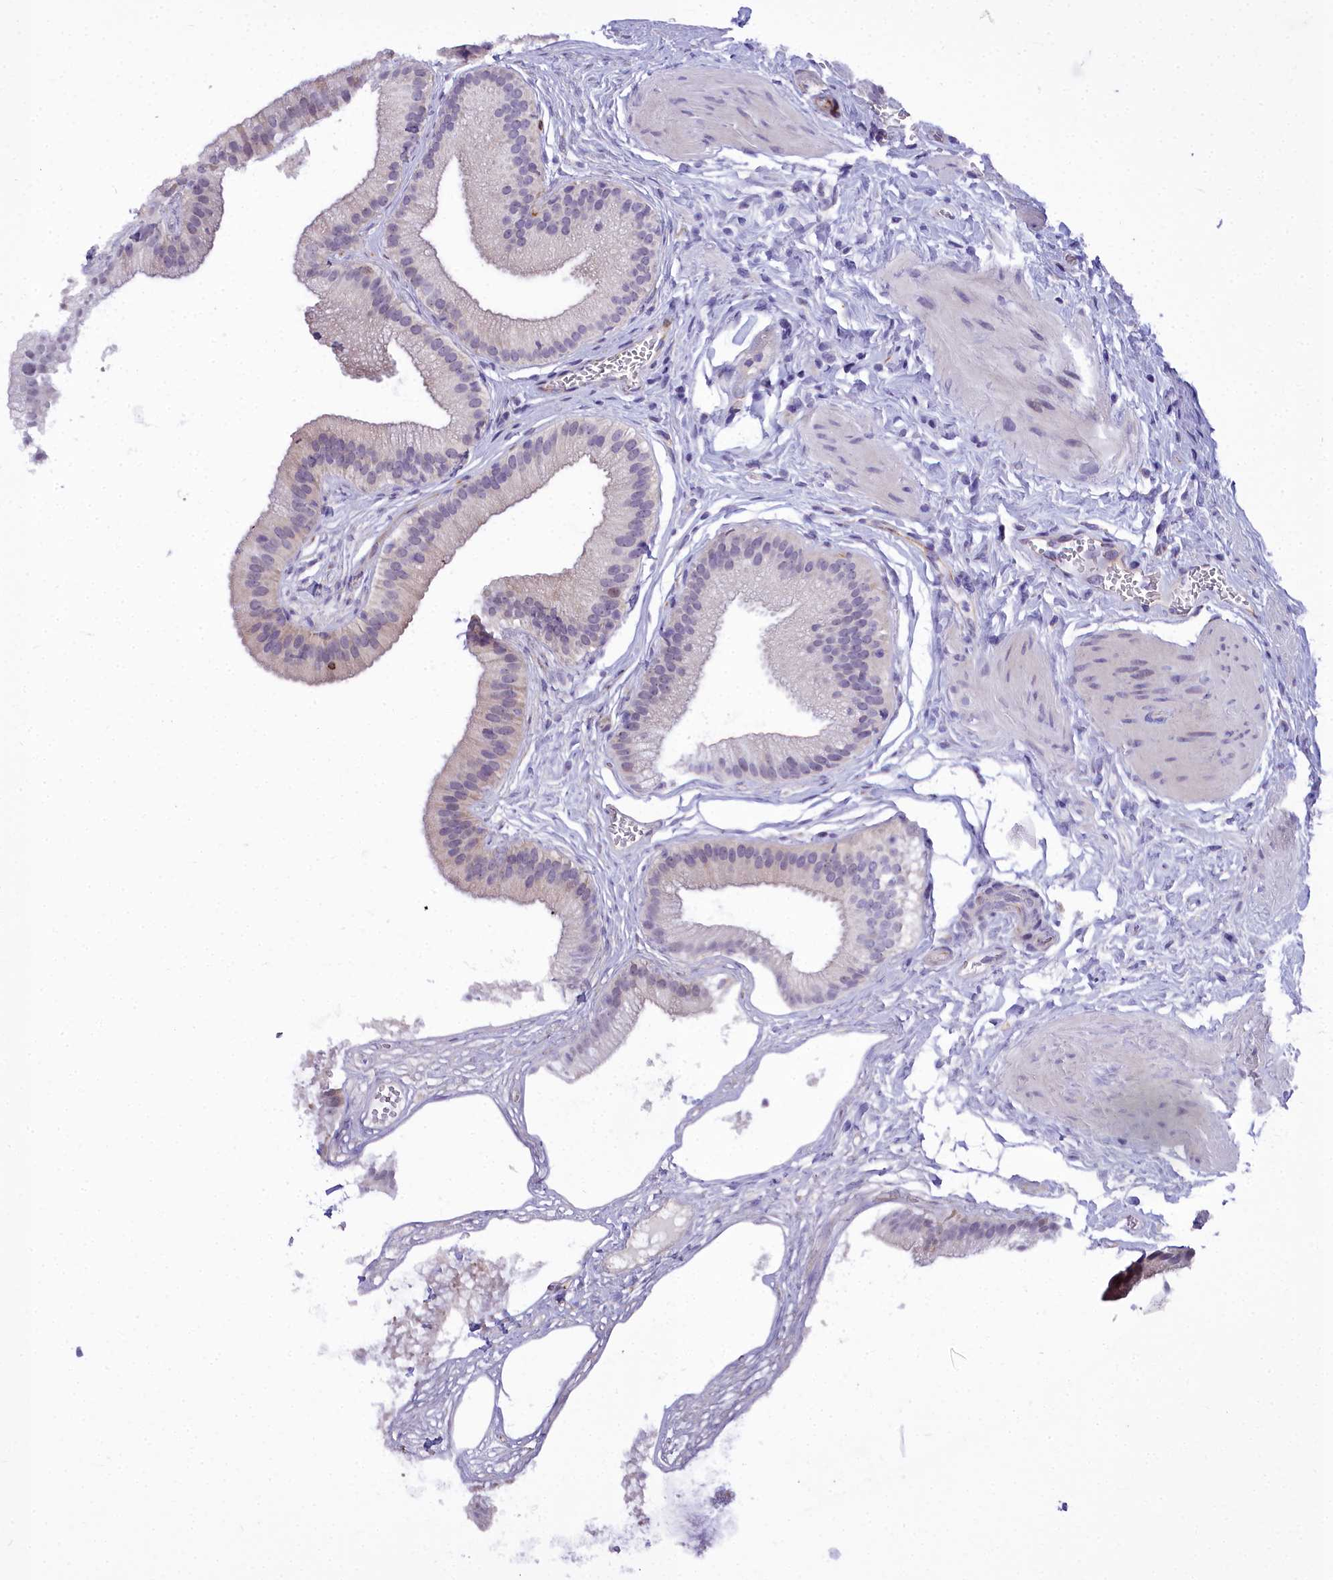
{"staining": {"intensity": "moderate", "quantity": "<25%", "location": "cytoplasmic/membranous,nuclear"}, "tissue": "gallbladder", "cell_type": "Glandular cells", "image_type": "normal", "snomed": [{"axis": "morphology", "description": "Normal tissue, NOS"}, {"axis": "topography", "description": "Gallbladder"}], "caption": "Human gallbladder stained for a protein (brown) demonstrates moderate cytoplasmic/membranous,nuclear positive expression in approximately <25% of glandular cells.", "gene": "TIMM22", "patient": {"sex": "female", "age": 54}}